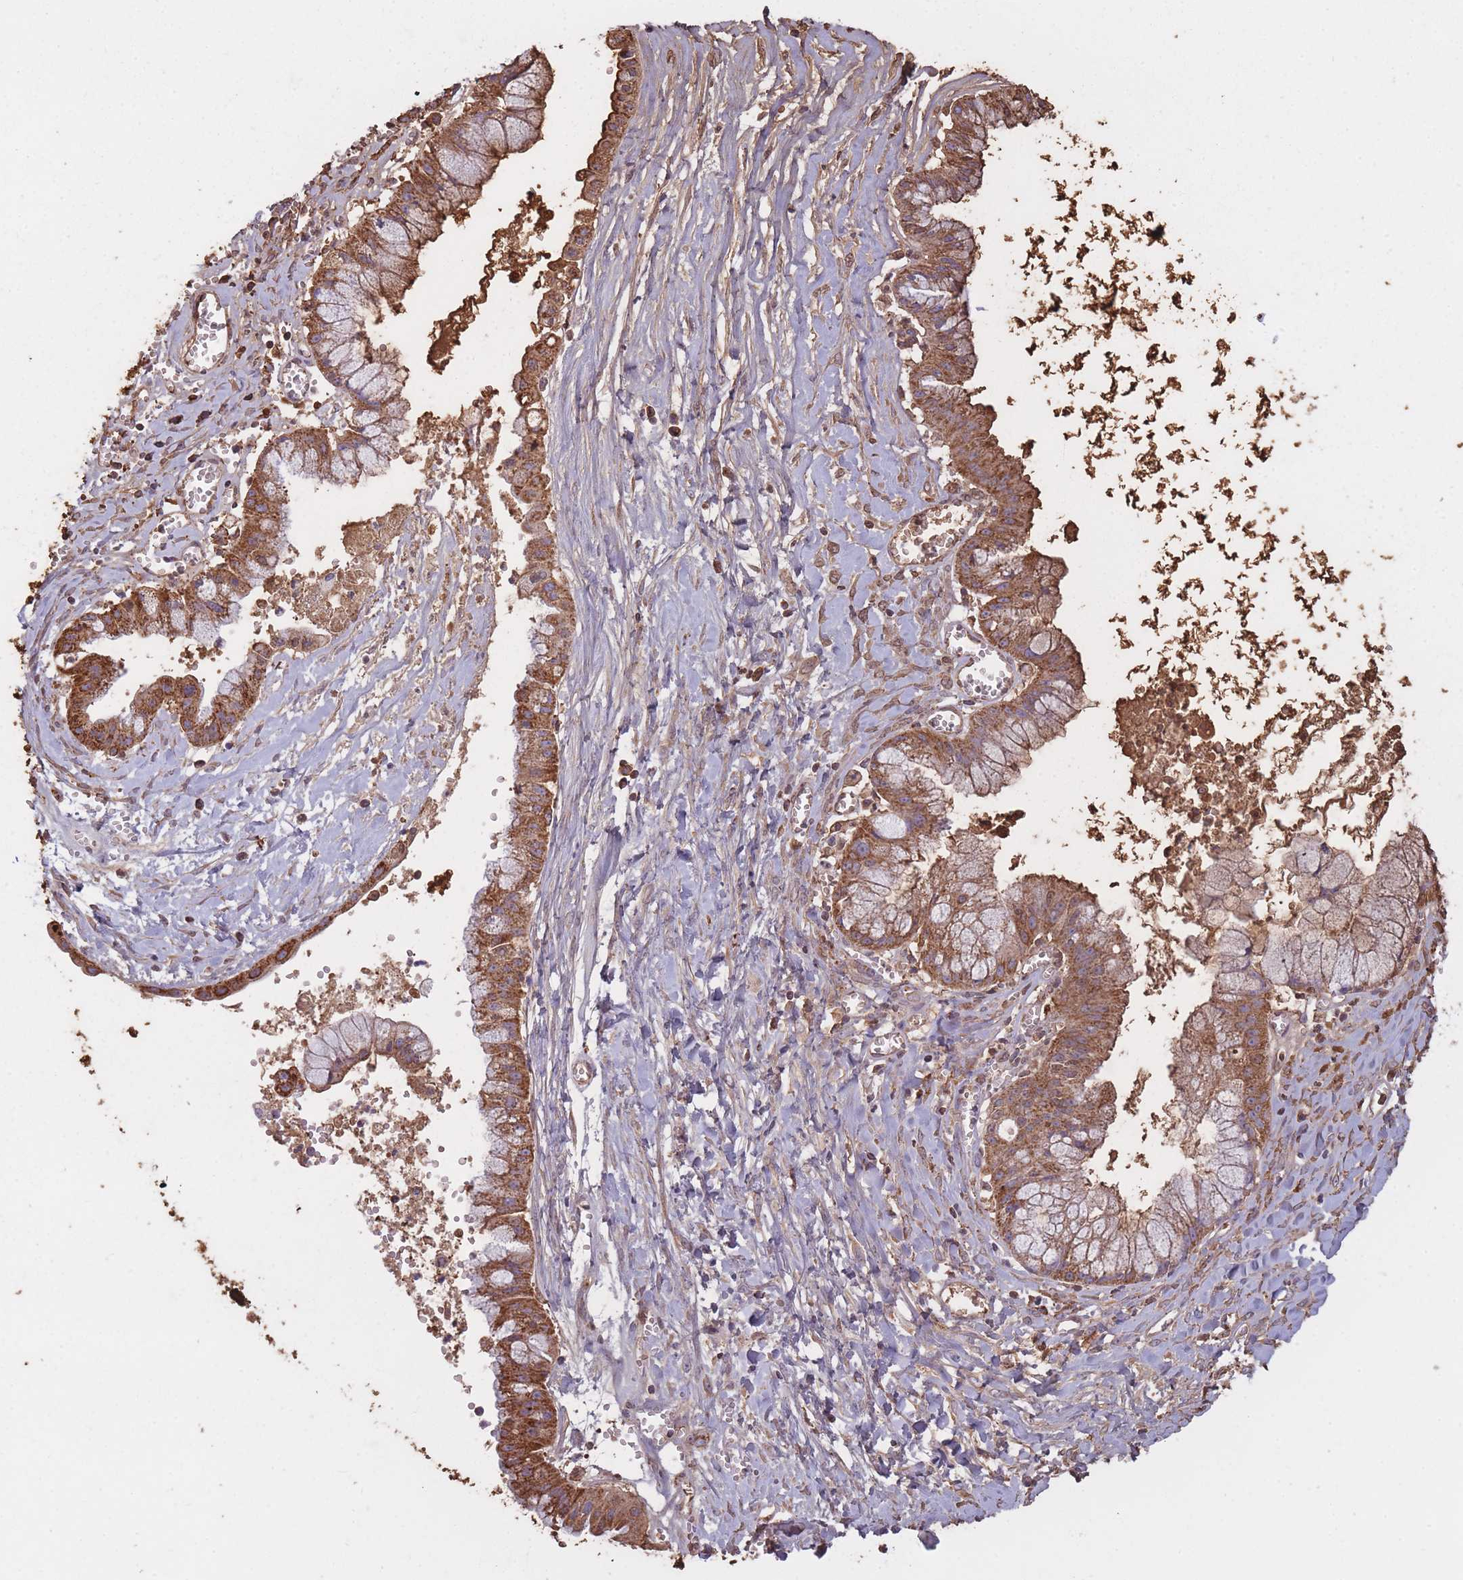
{"staining": {"intensity": "moderate", "quantity": ">75%", "location": "cytoplasmic/membranous"}, "tissue": "ovarian cancer", "cell_type": "Tumor cells", "image_type": "cancer", "snomed": [{"axis": "morphology", "description": "Cystadenocarcinoma, mucinous, NOS"}, {"axis": "topography", "description": "Ovary"}], "caption": "A micrograph showing moderate cytoplasmic/membranous positivity in approximately >75% of tumor cells in ovarian cancer, as visualized by brown immunohistochemical staining.", "gene": "KAT2A", "patient": {"sex": "female", "age": 70}}